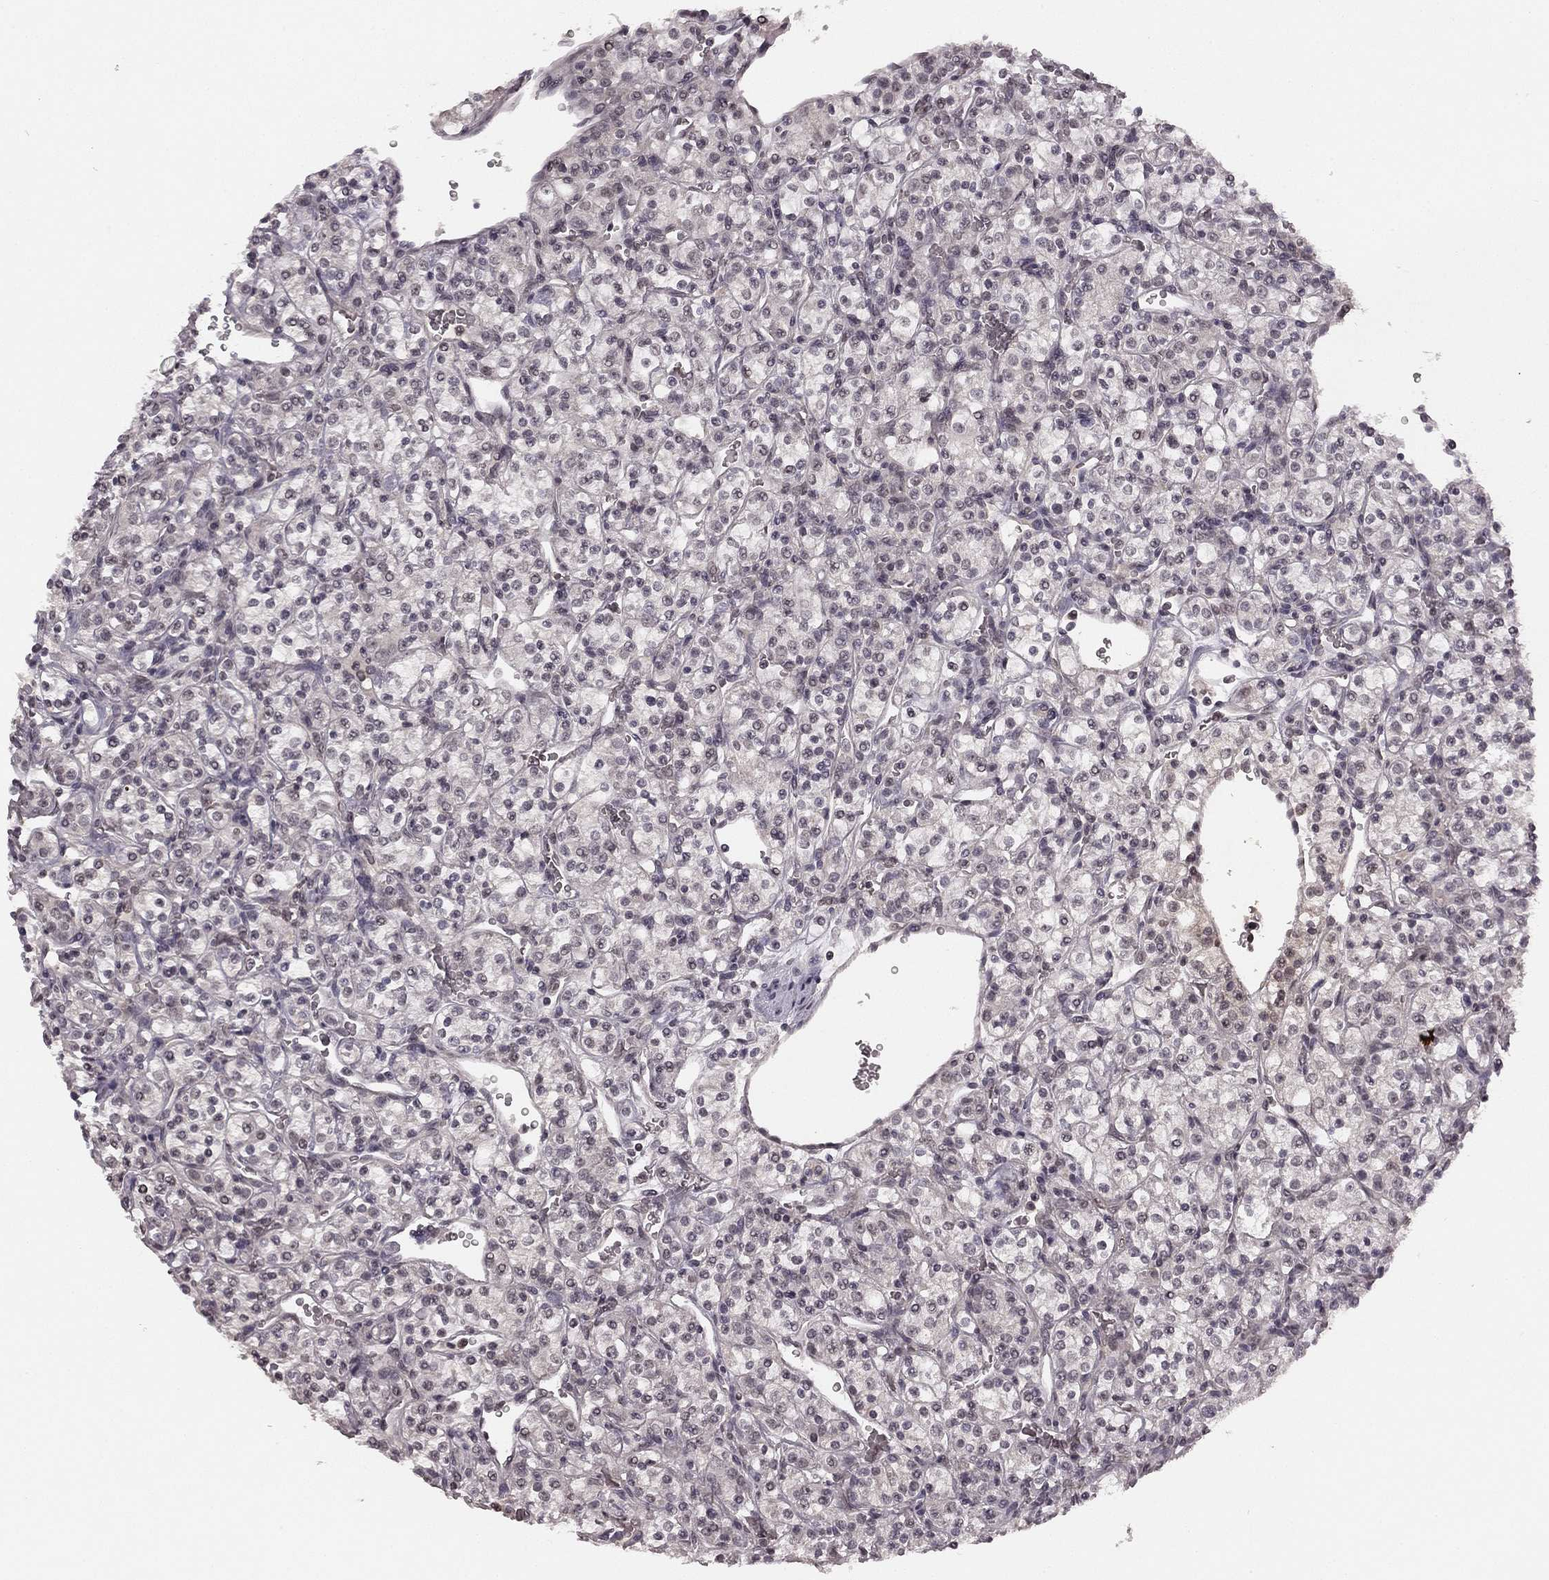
{"staining": {"intensity": "negative", "quantity": "none", "location": "none"}, "tissue": "renal cancer", "cell_type": "Tumor cells", "image_type": "cancer", "snomed": [{"axis": "morphology", "description": "Adenocarcinoma, NOS"}, {"axis": "topography", "description": "Kidney"}], "caption": "A high-resolution histopathology image shows IHC staining of adenocarcinoma (renal), which demonstrates no significant staining in tumor cells.", "gene": "HCN4", "patient": {"sex": "male", "age": 77}}